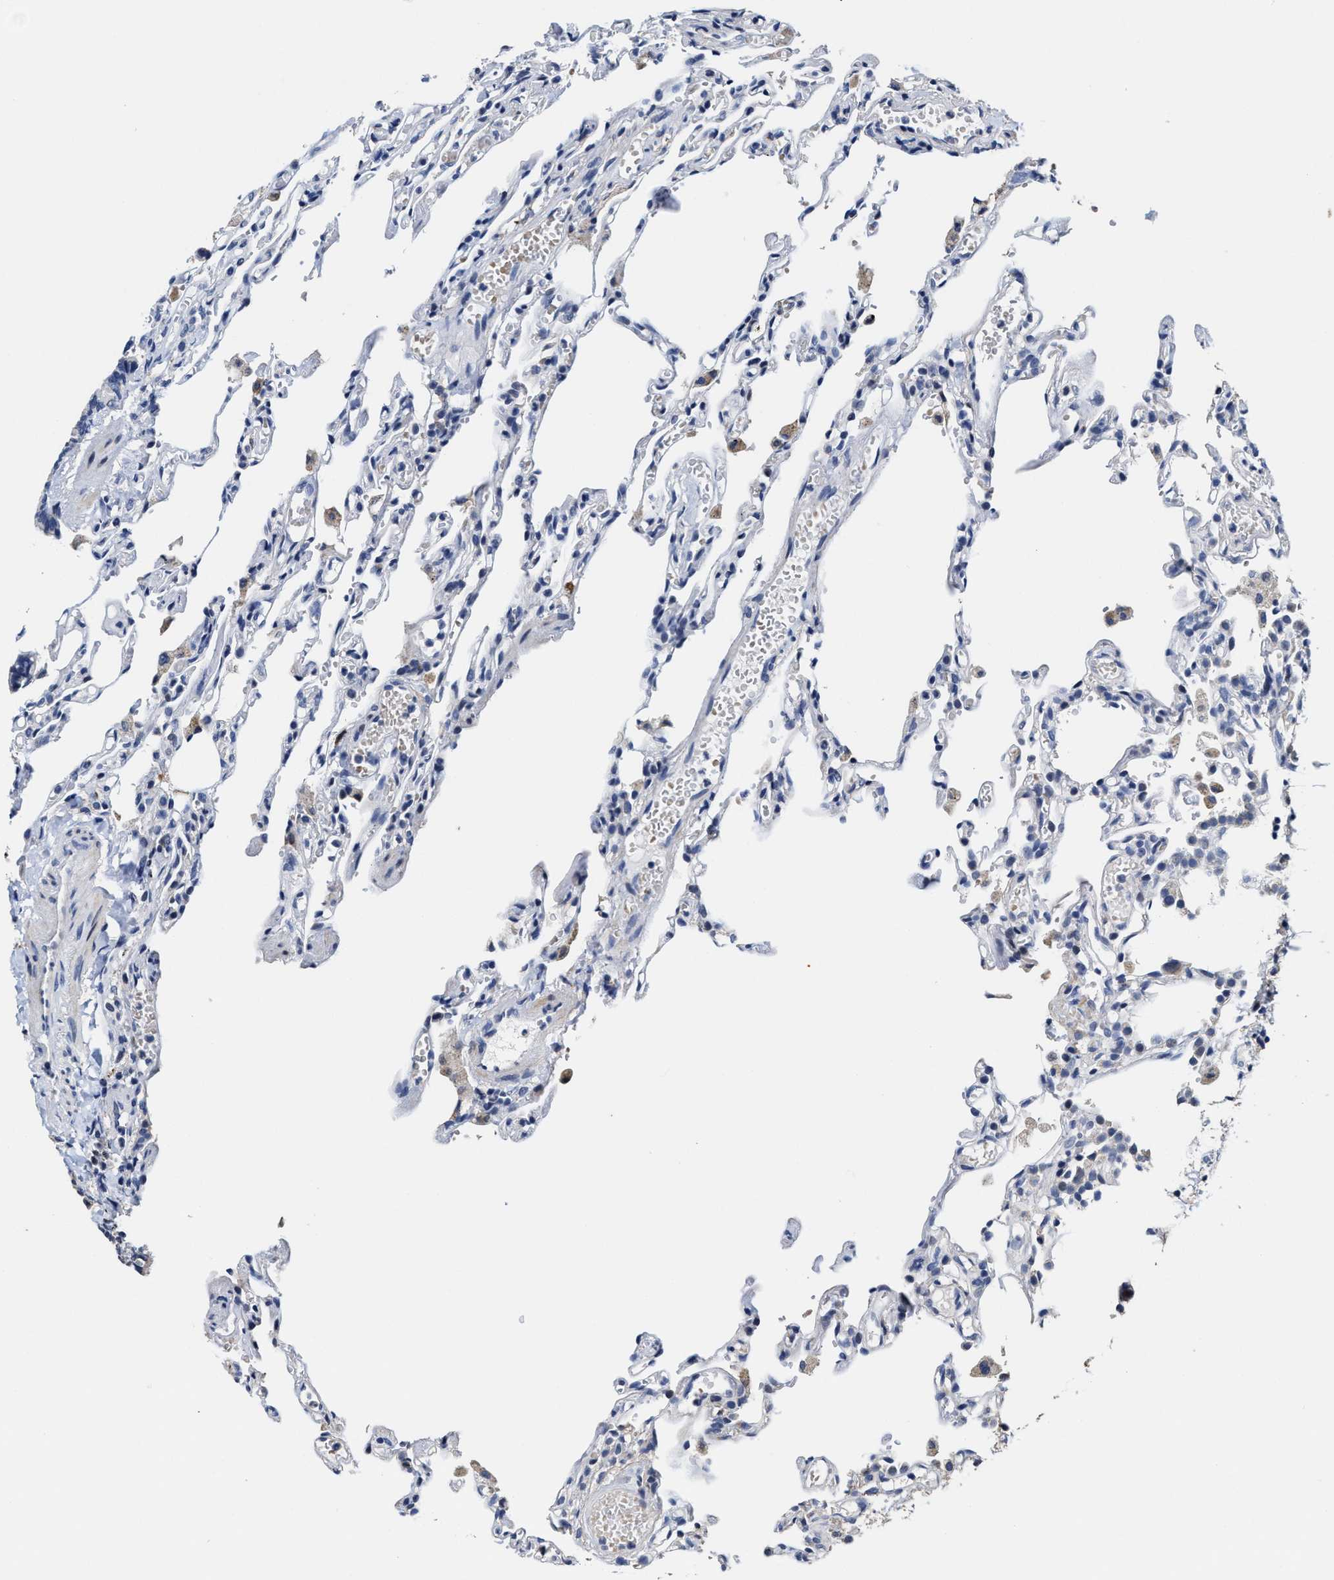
{"staining": {"intensity": "negative", "quantity": "none", "location": "none"}, "tissue": "lung", "cell_type": "Alveolar cells", "image_type": "normal", "snomed": [{"axis": "morphology", "description": "Normal tissue, NOS"}, {"axis": "topography", "description": "Lung"}], "caption": "This is an IHC image of unremarkable human lung. There is no staining in alveolar cells.", "gene": "ZFAT", "patient": {"sex": "male", "age": 21}}